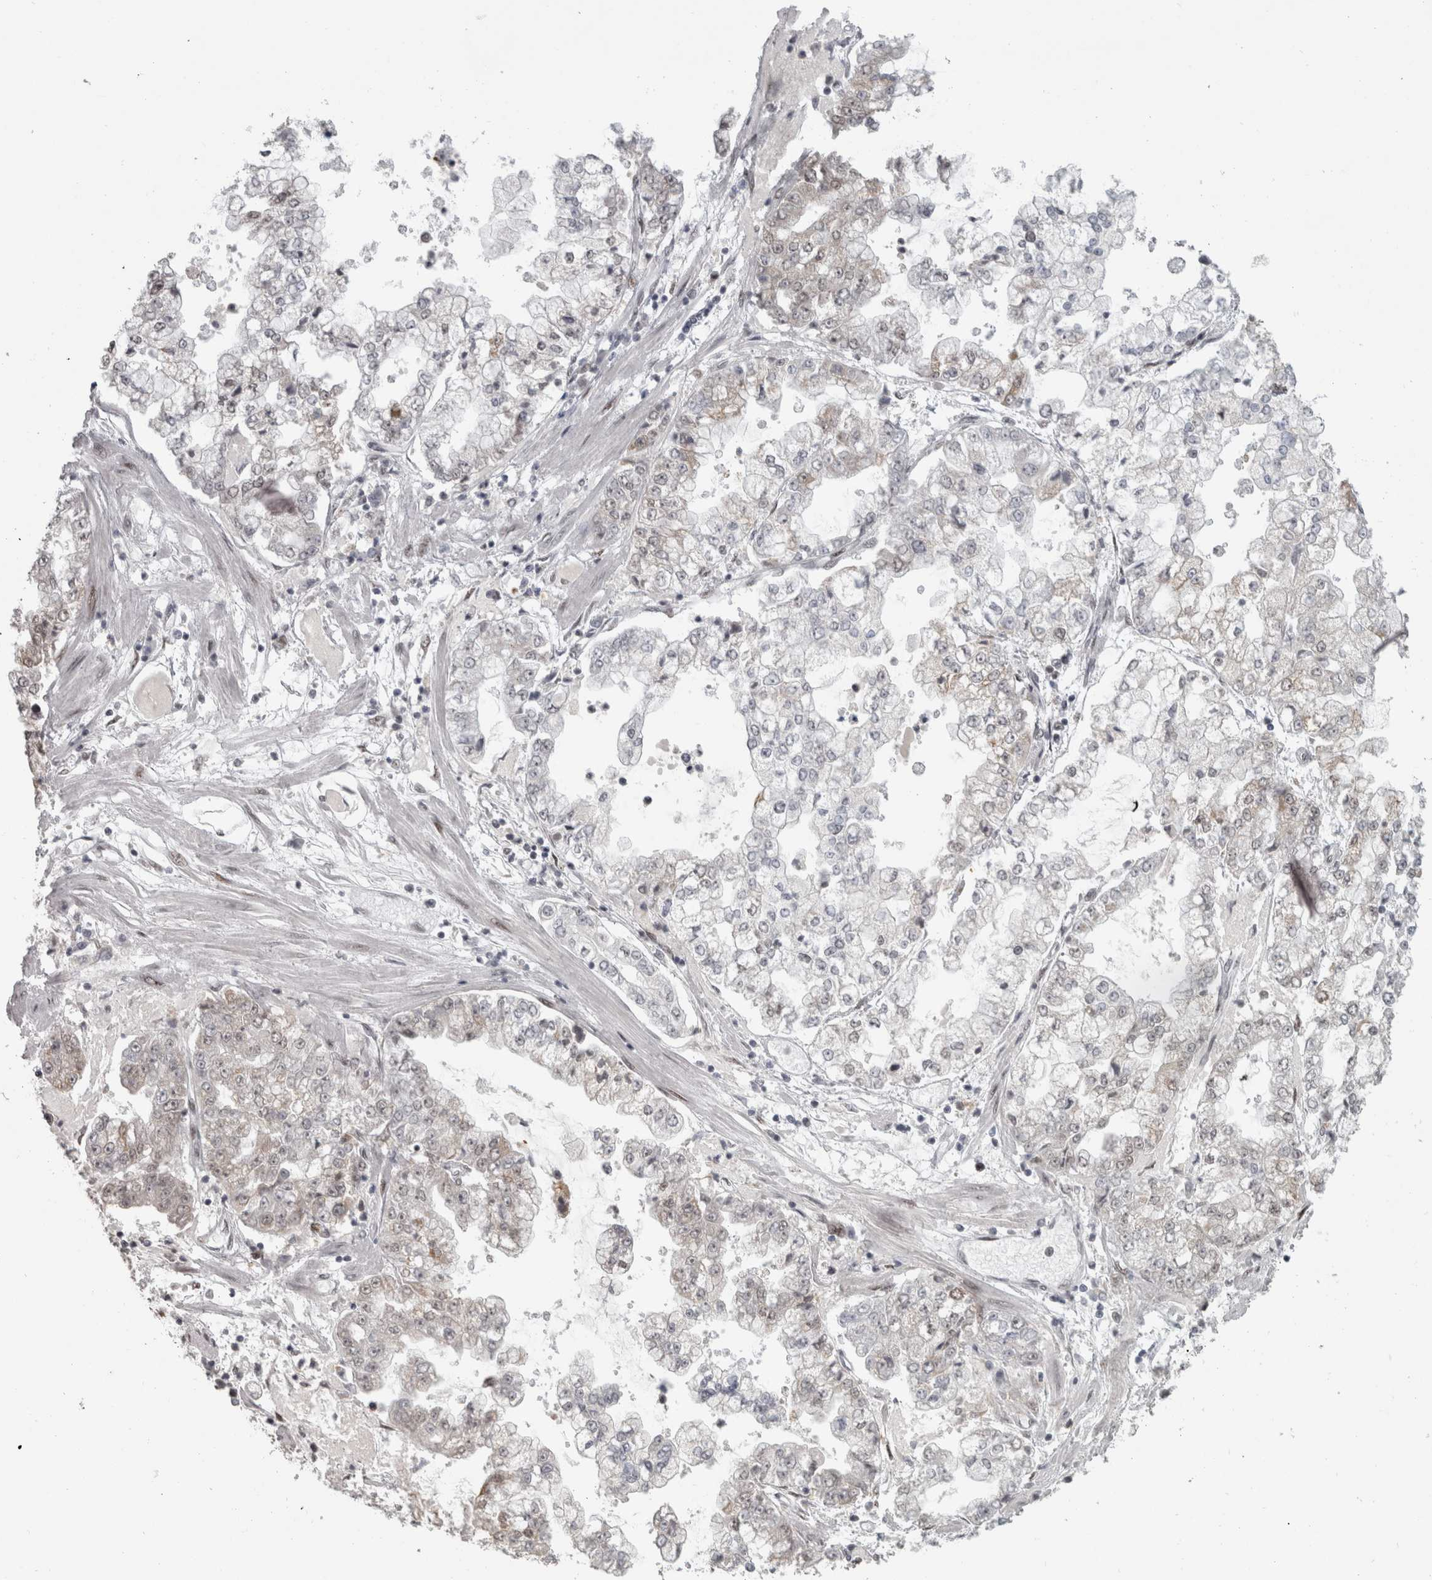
{"staining": {"intensity": "weak", "quantity": "<25%", "location": "cytoplasmic/membranous"}, "tissue": "stomach cancer", "cell_type": "Tumor cells", "image_type": "cancer", "snomed": [{"axis": "morphology", "description": "Adenocarcinoma, NOS"}, {"axis": "topography", "description": "Stomach"}], "caption": "Micrograph shows no significant protein expression in tumor cells of stomach adenocarcinoma.", "gene": "MICU3", "patient": {"sex": "male", "age": 76}}